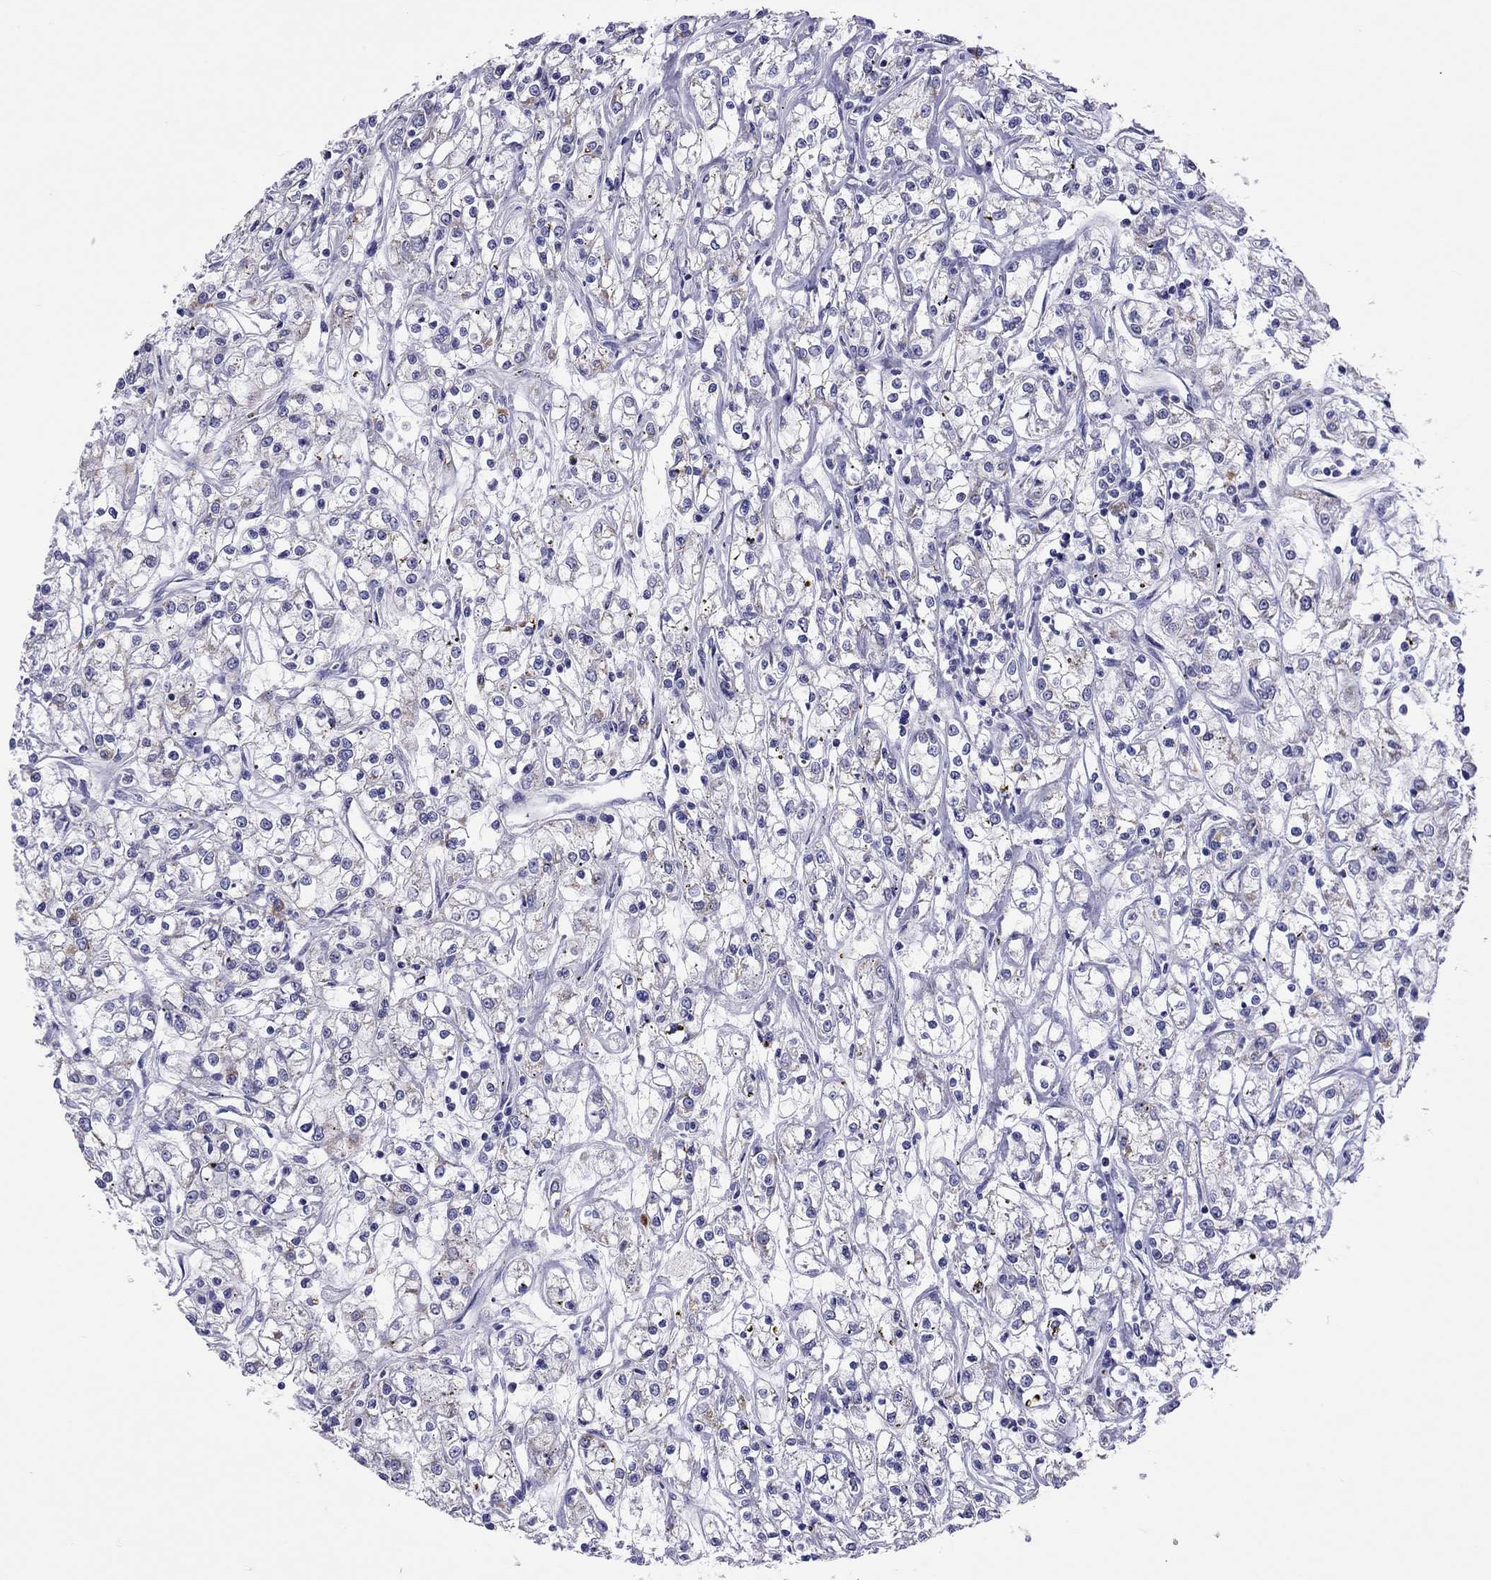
{"staining": {"intensity": "negative", "quantity": "none", "location": "none"}, "tissue": "renal cancer", "cell_type": "Tumor cells", "image_type": "cancer", "snomed": [{"axis": "morphology", "description": "Adenocarcinoma, NOS"}, {"axis": "topography", "description": "Kidney"}], "caption": "This is an immunohistochemistry photomicrograph of human renal adenocarcinoma. There is no expression in tumor cells.", "gene": "COL9A1", "patient": {"sex": "female", "age": 59}}